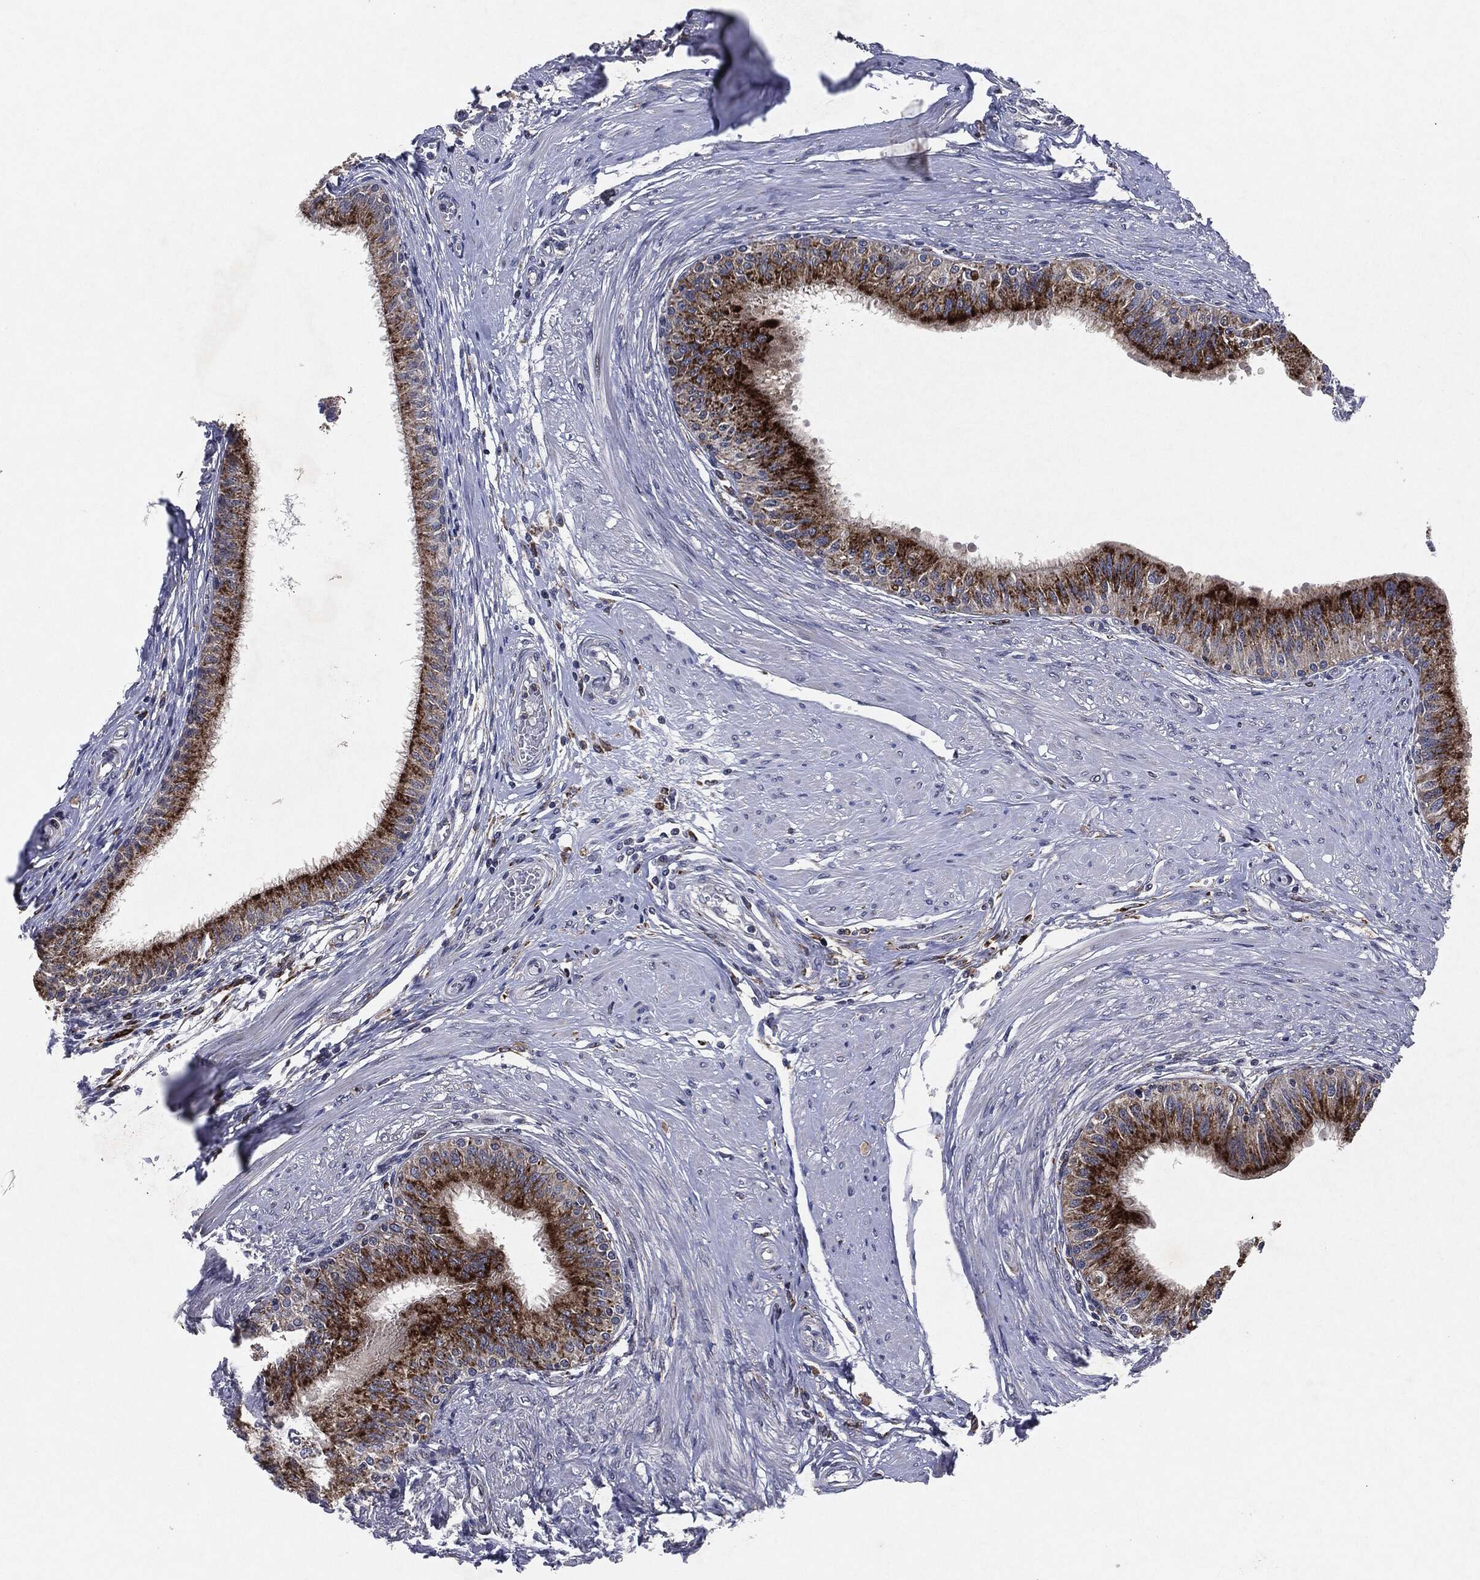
{"staining": {"intensity": "strong", "quantity": ">75%", "location": "cytoplasmic/membranous"}, "tissue": "epididymis", "cell_type": "Glandular cells", "image_type": "normal", "snomed": [{"axis": "morphology", "description": "Normal tissue, NOS"}, {"axis": "morphology", "description": "Seminoma, NOS"}, {"axis": "topography", "description": "Testis"}, {"axis": "topography", "description": "Epididymis"}], "caption": "Benign epididymis displays strong cytoplasmic/membranous staining in approximately >75% of glandular cells, visualized by immunohistochemistry. The protein is stained brown, and the nuclei are stained in blue (DAB IHC with brightfield microscopy, high magnification).", "gene": "SLC31A2", "patient": {"sex": "male", "age": 61}}